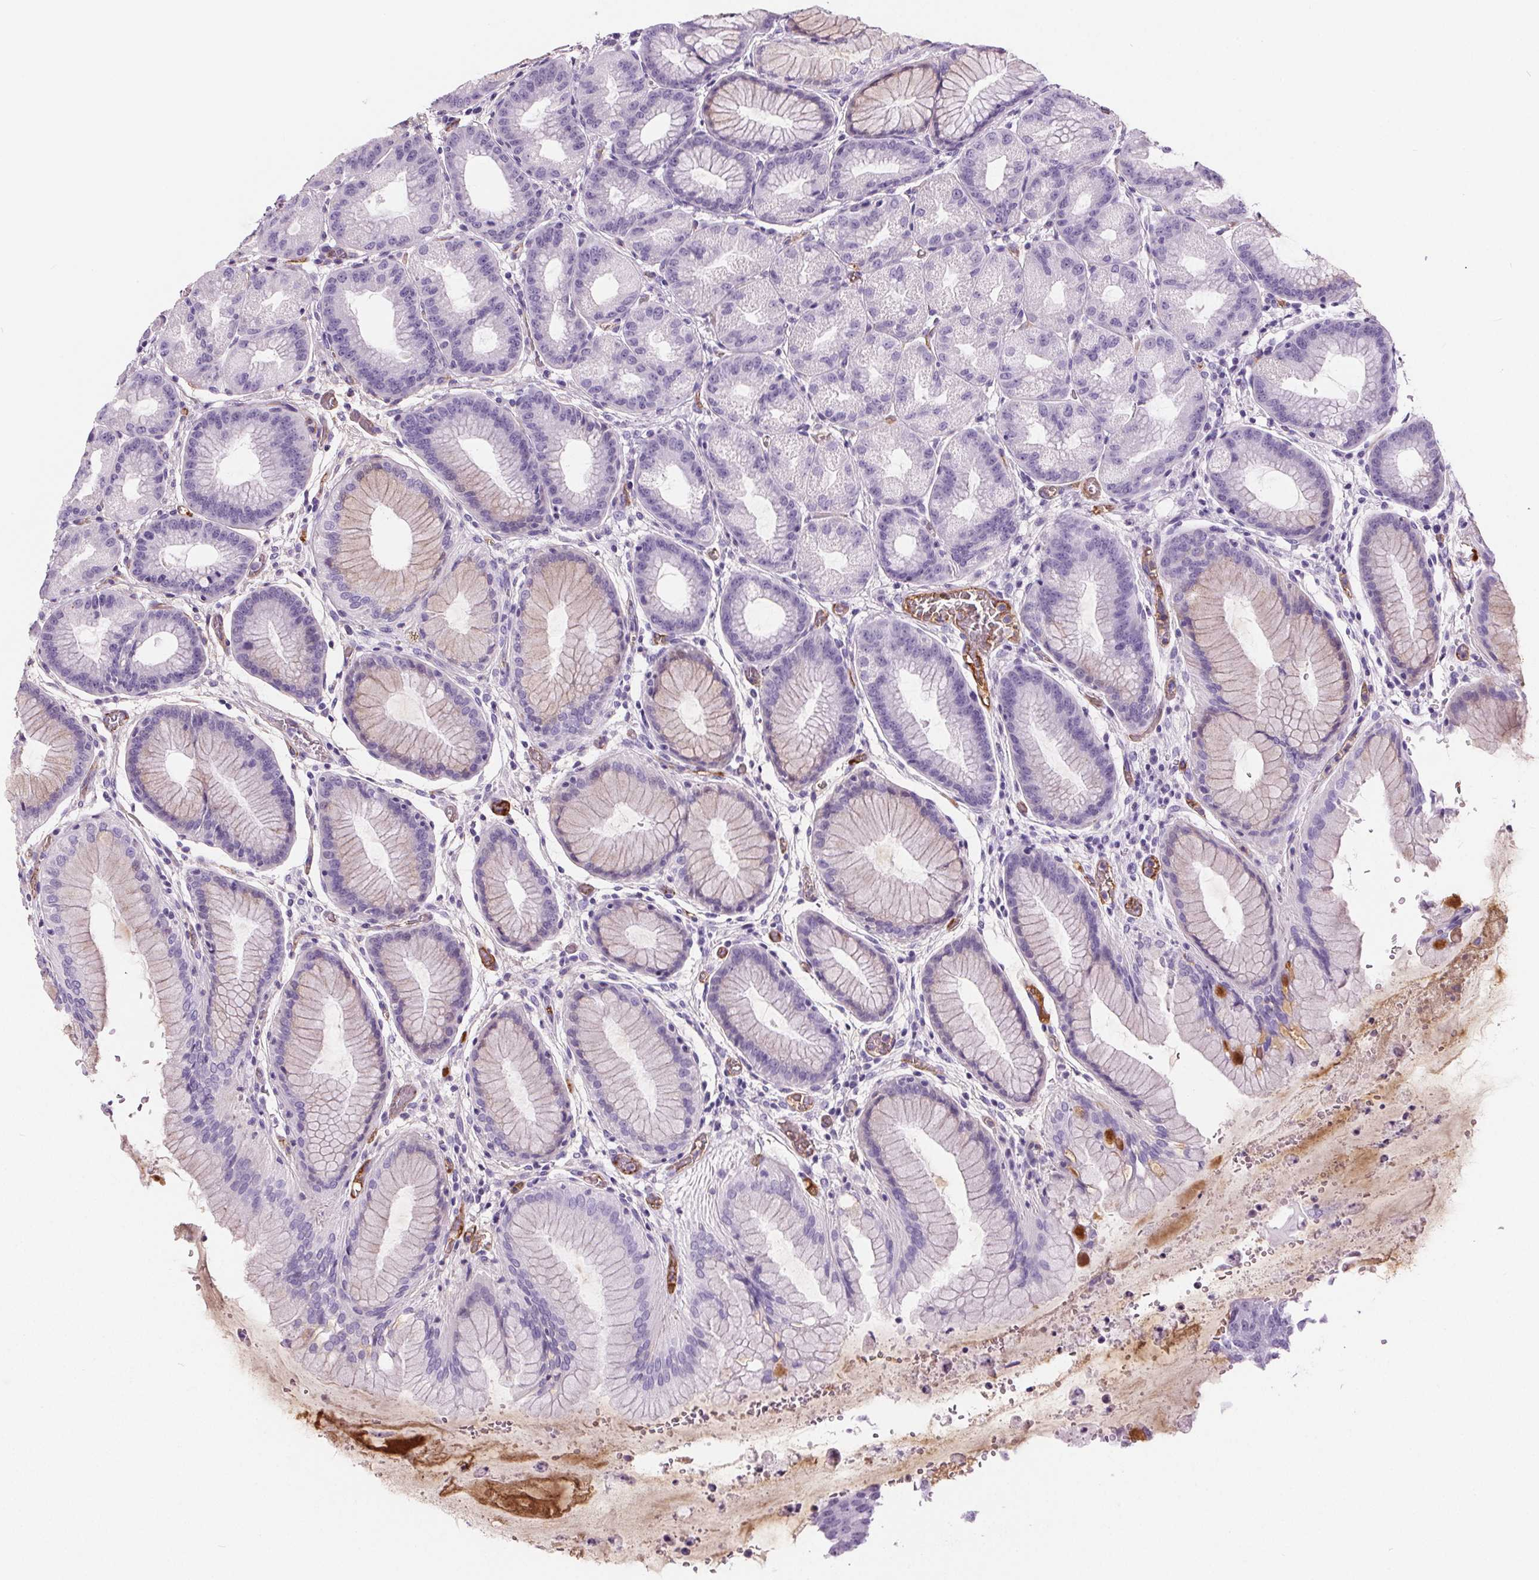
{"staining": {"intensity": "negative", "quantity": "none", "location": "none"}, "tissue": "stomach", "cell_type": "Glandular cells", "image_type": "normal", "snomed": [{"axis": "morphology", "description": "Normal tissue, NOS"}, {"axis": "topography", "description": "Stomach, upper"}, {"axis": "topography", "description": "Stomach"}], "caption": "Protein analysis of unremarkable stomach exhibits no significant positivity in glandular cells.", "gene": "CD5L", "patient": {"sex": "male", "age": 48}}